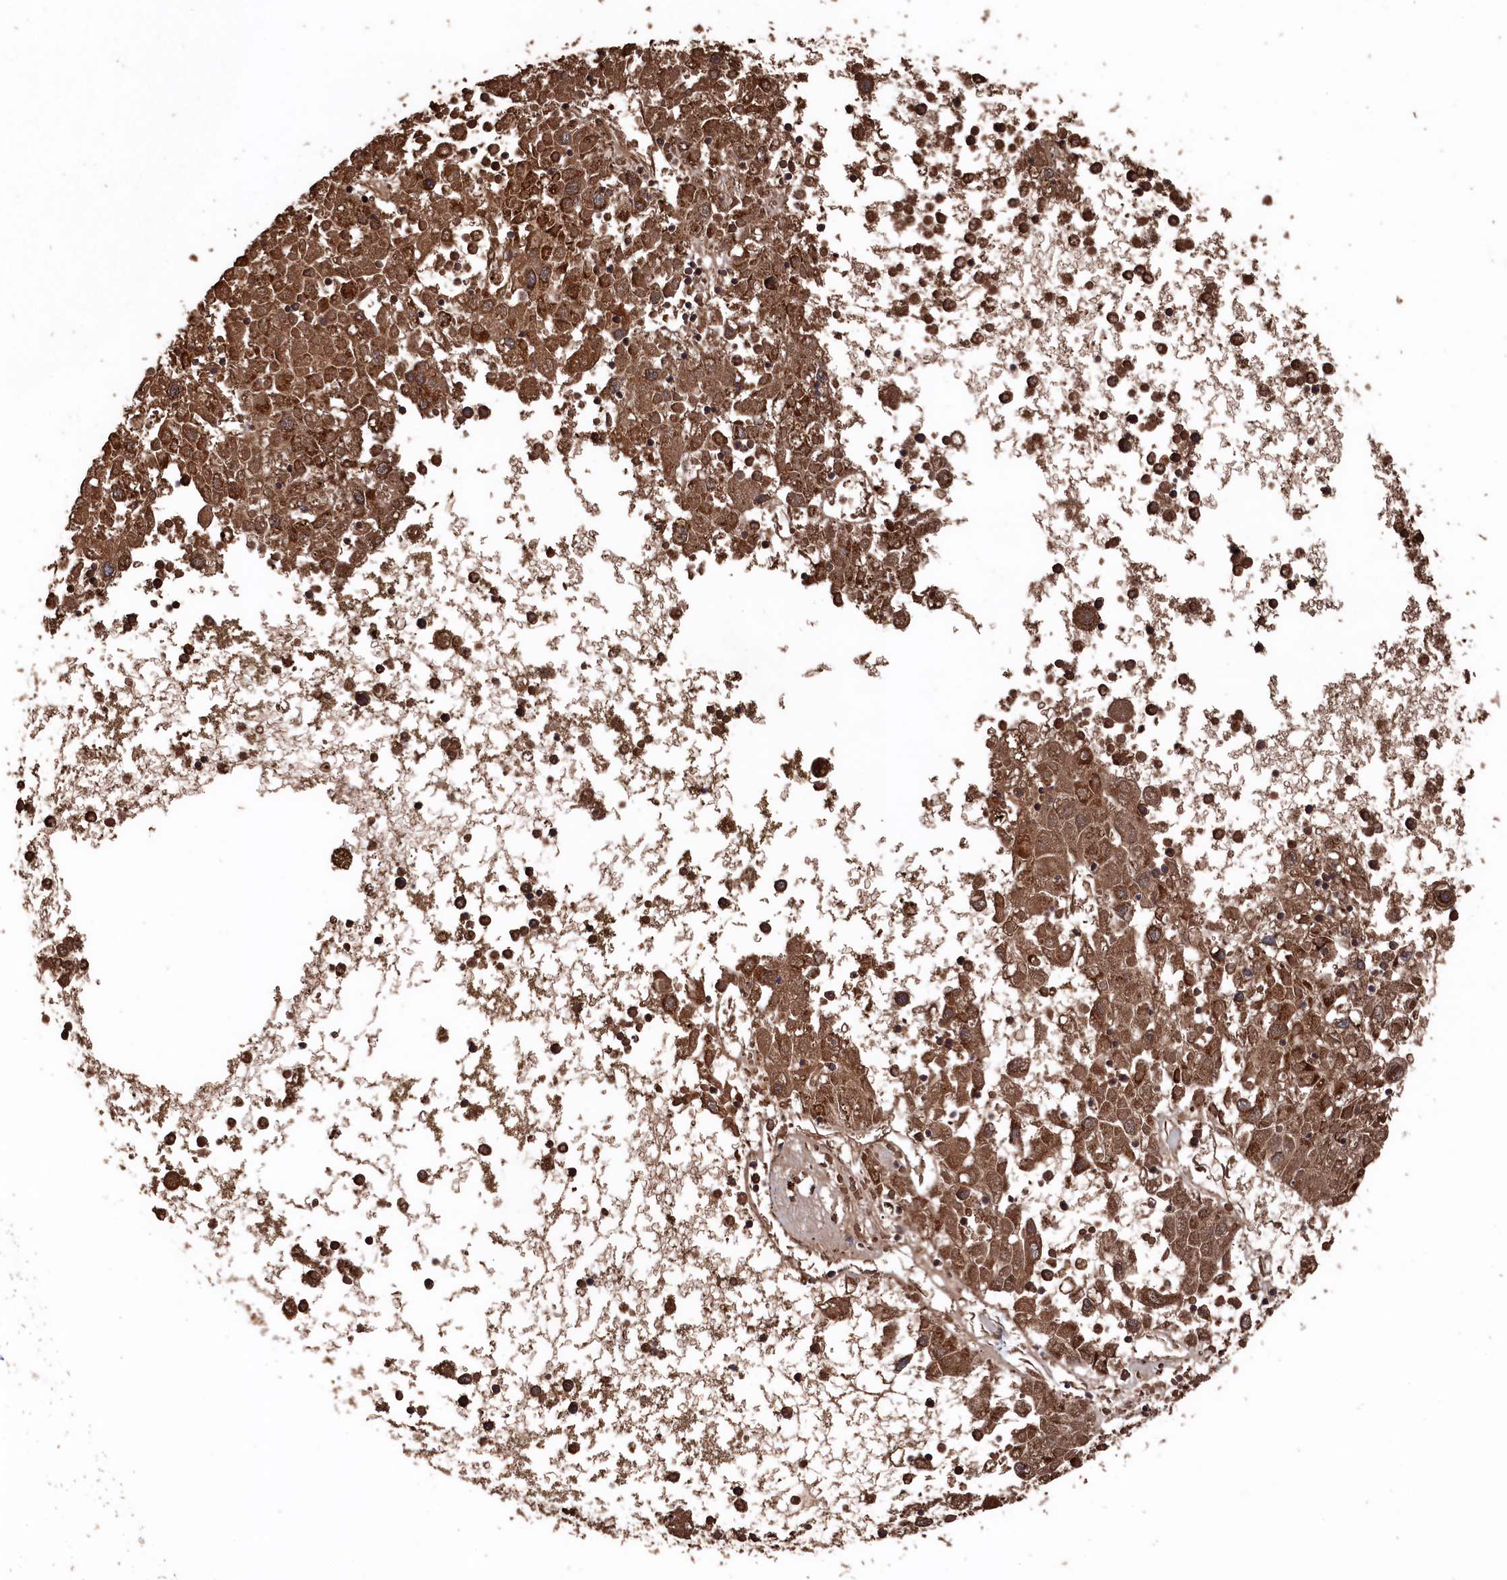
{"staining": {"intensity": "moderate", "quantity": ">75%", "location": "cytoplasmic/membranous"}, "tissue": "liver cancer", "cell_type": "Tumor cells", "image_type": "cancer", "snomed": [{"axis": "morphology", "description": "Carcinoma, Hepatocellular, NOS"}, {"axis": "topography", "description": "Liver"}], "caption": "This is an image of immunohistochemistry staining of liver cancer, which shows moderate staining in the cytoplasmic/membranous of tumor cells.", "gene": "SNX33", "patient": {"sex": "male", "age": 49}}